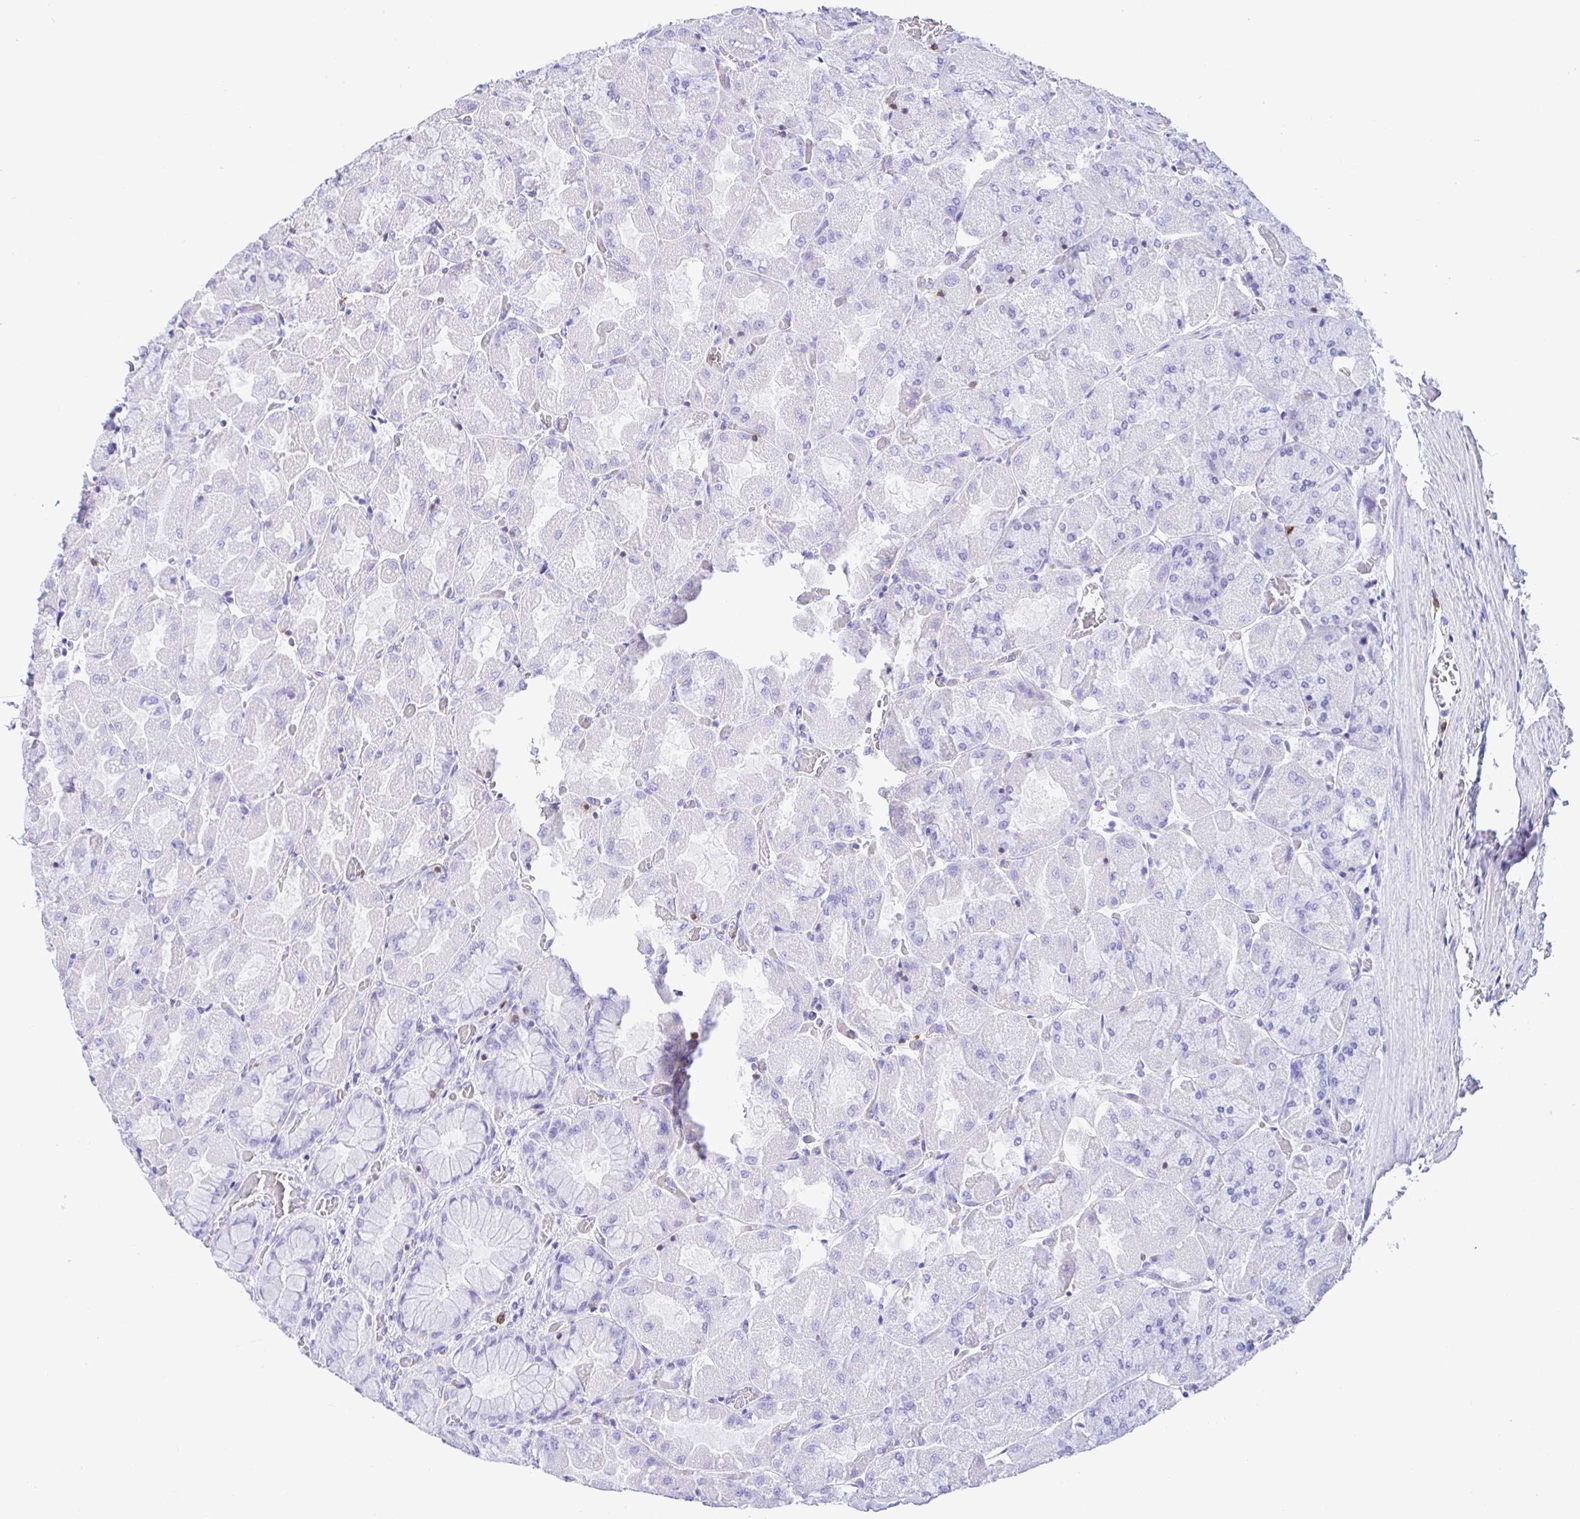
{"staining": {"intensity": "negative", "quantity": "none", "location": "none"}, "tissue": "stomach", "cell_type": "Glandular cells", "image_type": "normal", "snomed": [{"axis": "morphology", "description": "Normal tissue, NOS"}, {"axis": "topography", "description": "Stomach"}], "caption": "Stomach stained for a protein using immunohistochemistry demonstrates no positivity glandular cells.", "gene": "CD5", "patient": {"sex": "female", "age": 61}}